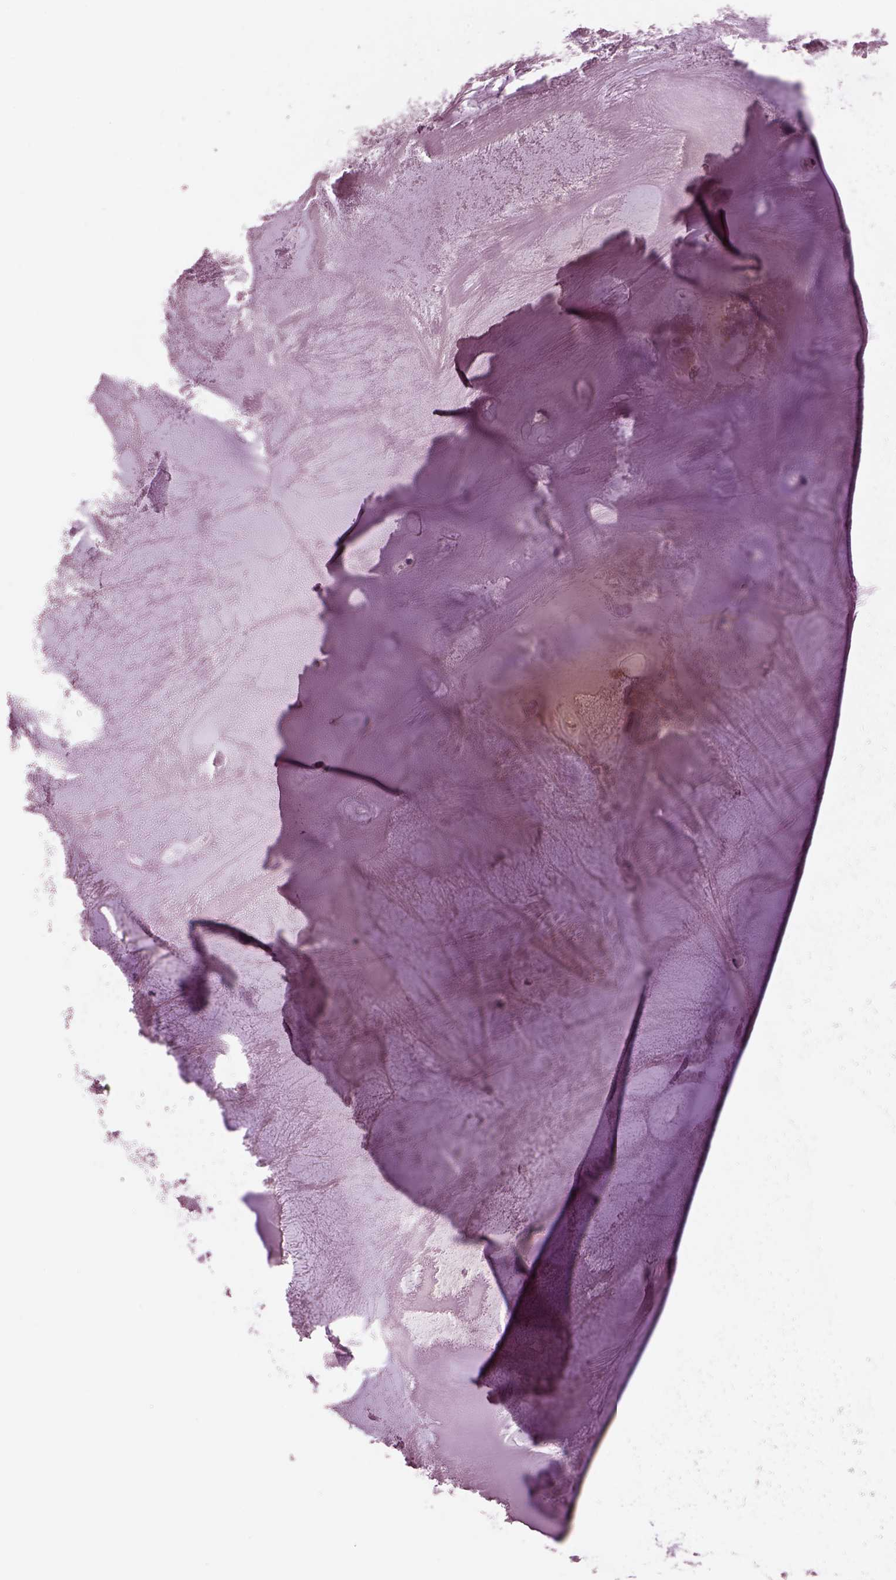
{"staining": {"intensity": "negative", "quantity": "none", "location": "none"}, "tissue": "soft tissue", "cell_type": "Chondrocytes", "image_type": "normal", "snomed": [{"axis": "morphology", "description": "Normal tissue, NOS"}, {"axis": "morphology", "description": "Squamous cell carcinoma, NOS"}, {"axis": "topography", "description": "Cartilage tissue"}, {"axis": "topography", "description": "Lung"}], "caption": "IHC image of unremarkable soft tissue: human soft tissue stained with DAB demonstrates no significant protein expression in chondrocytes.", "gene": "AP4M1", "patient": {"sex": "male", "age": 66}}